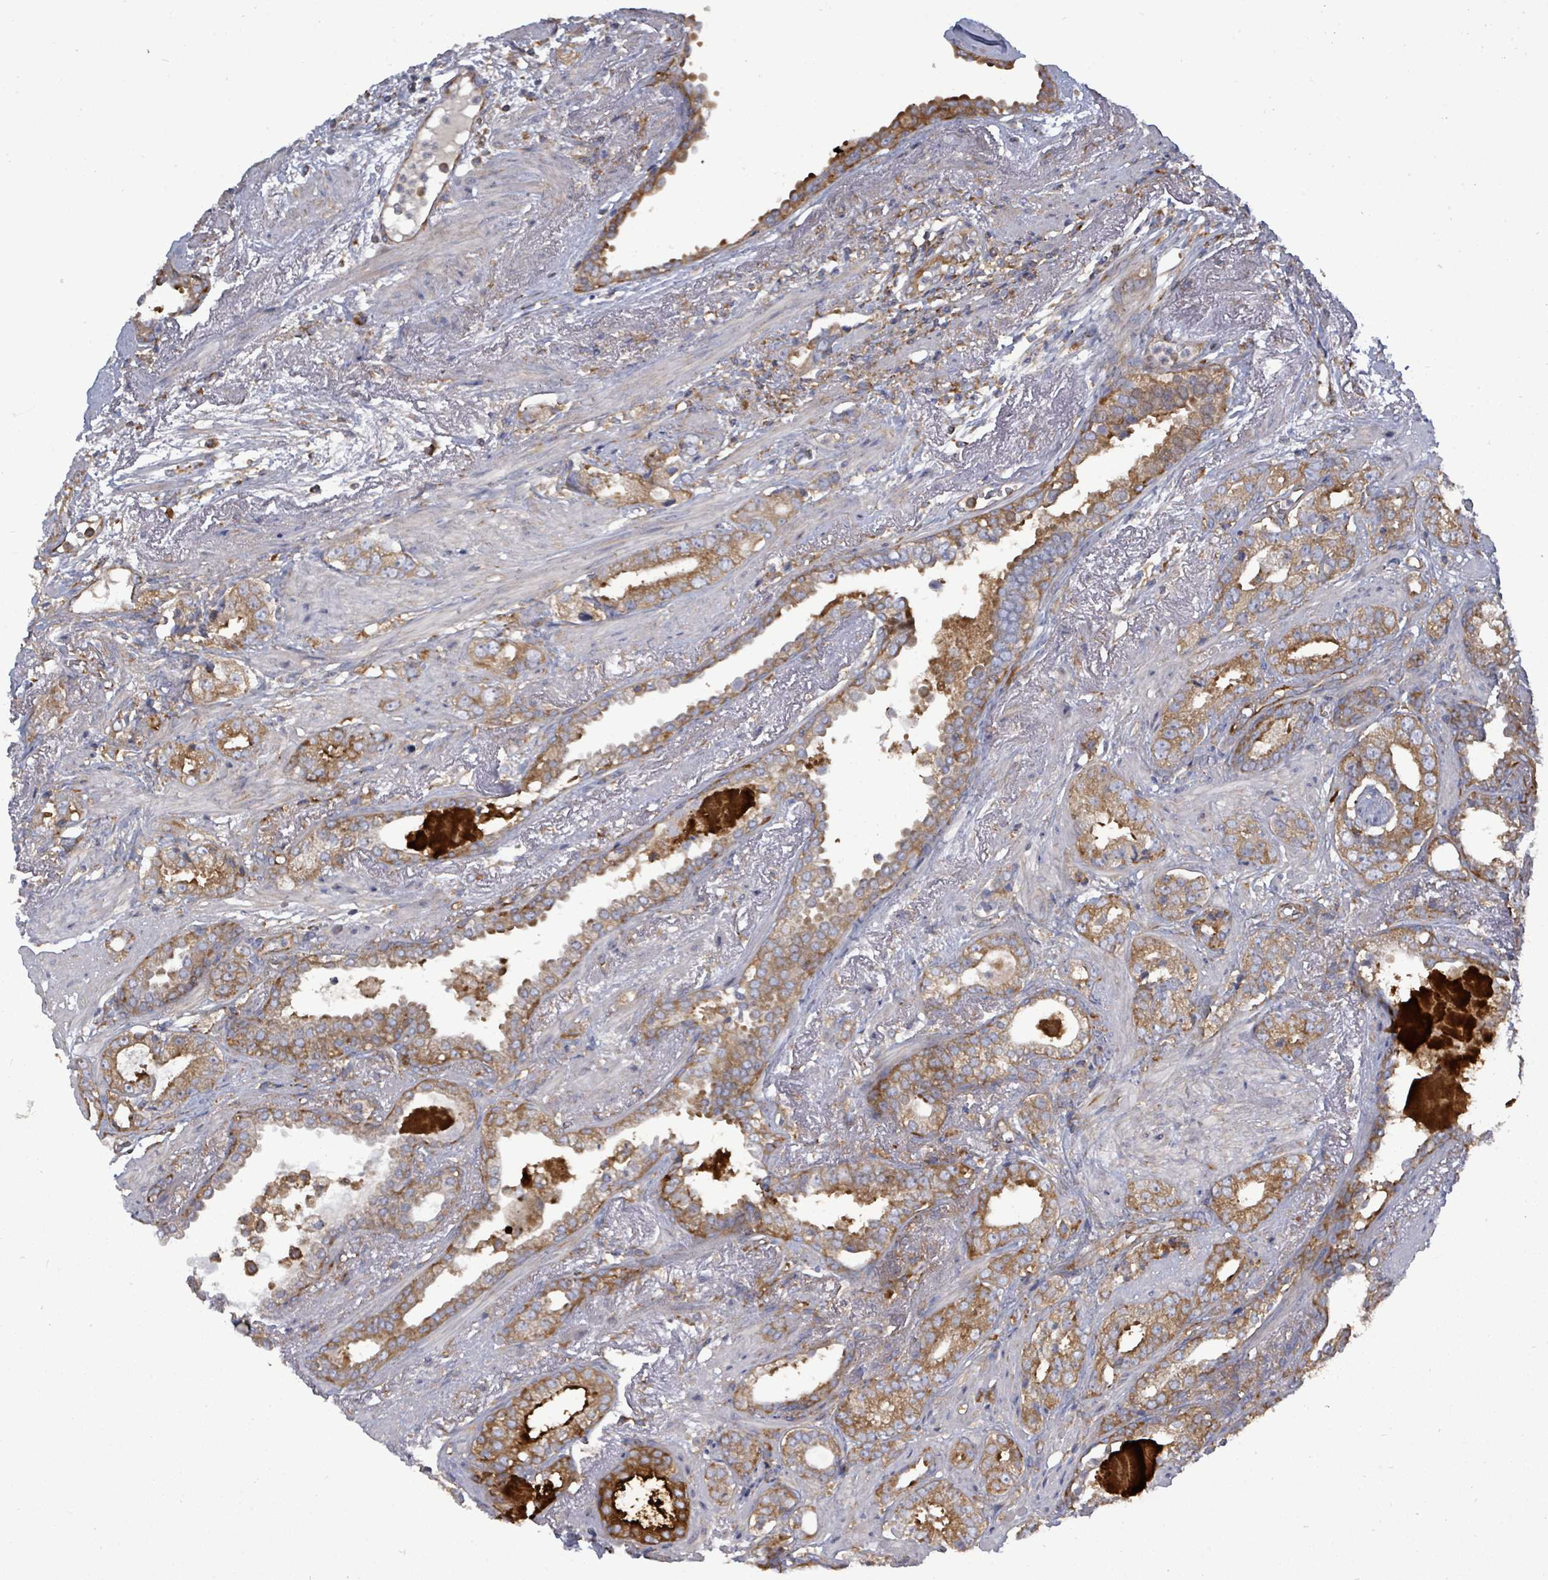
{"staining": {"intensity": "moderate", "quantity": ">75%", "location": "cytoplasmic/membranous"}, "tissue": "prostate cancer", "cell_type": "Tumor cells", "image_type": "cancer", "snomed": [{"axis": "morphology", "description": "Adenocarcinoma, High grade"}, {"axis": "topography", "description": "Prostate"}], "caption": "High-magnification brightfield microscopy of prostate high-grade adenocarcinoma stained with DAB (brown) and counterstained with hematoxylin (blue). tumor cells exhibit moderate cytoplasmic/membranous expression is seen in approximately>75% of cells.", "gene": "EIF3C", "patient": {"sex": "male", "age": 71}}